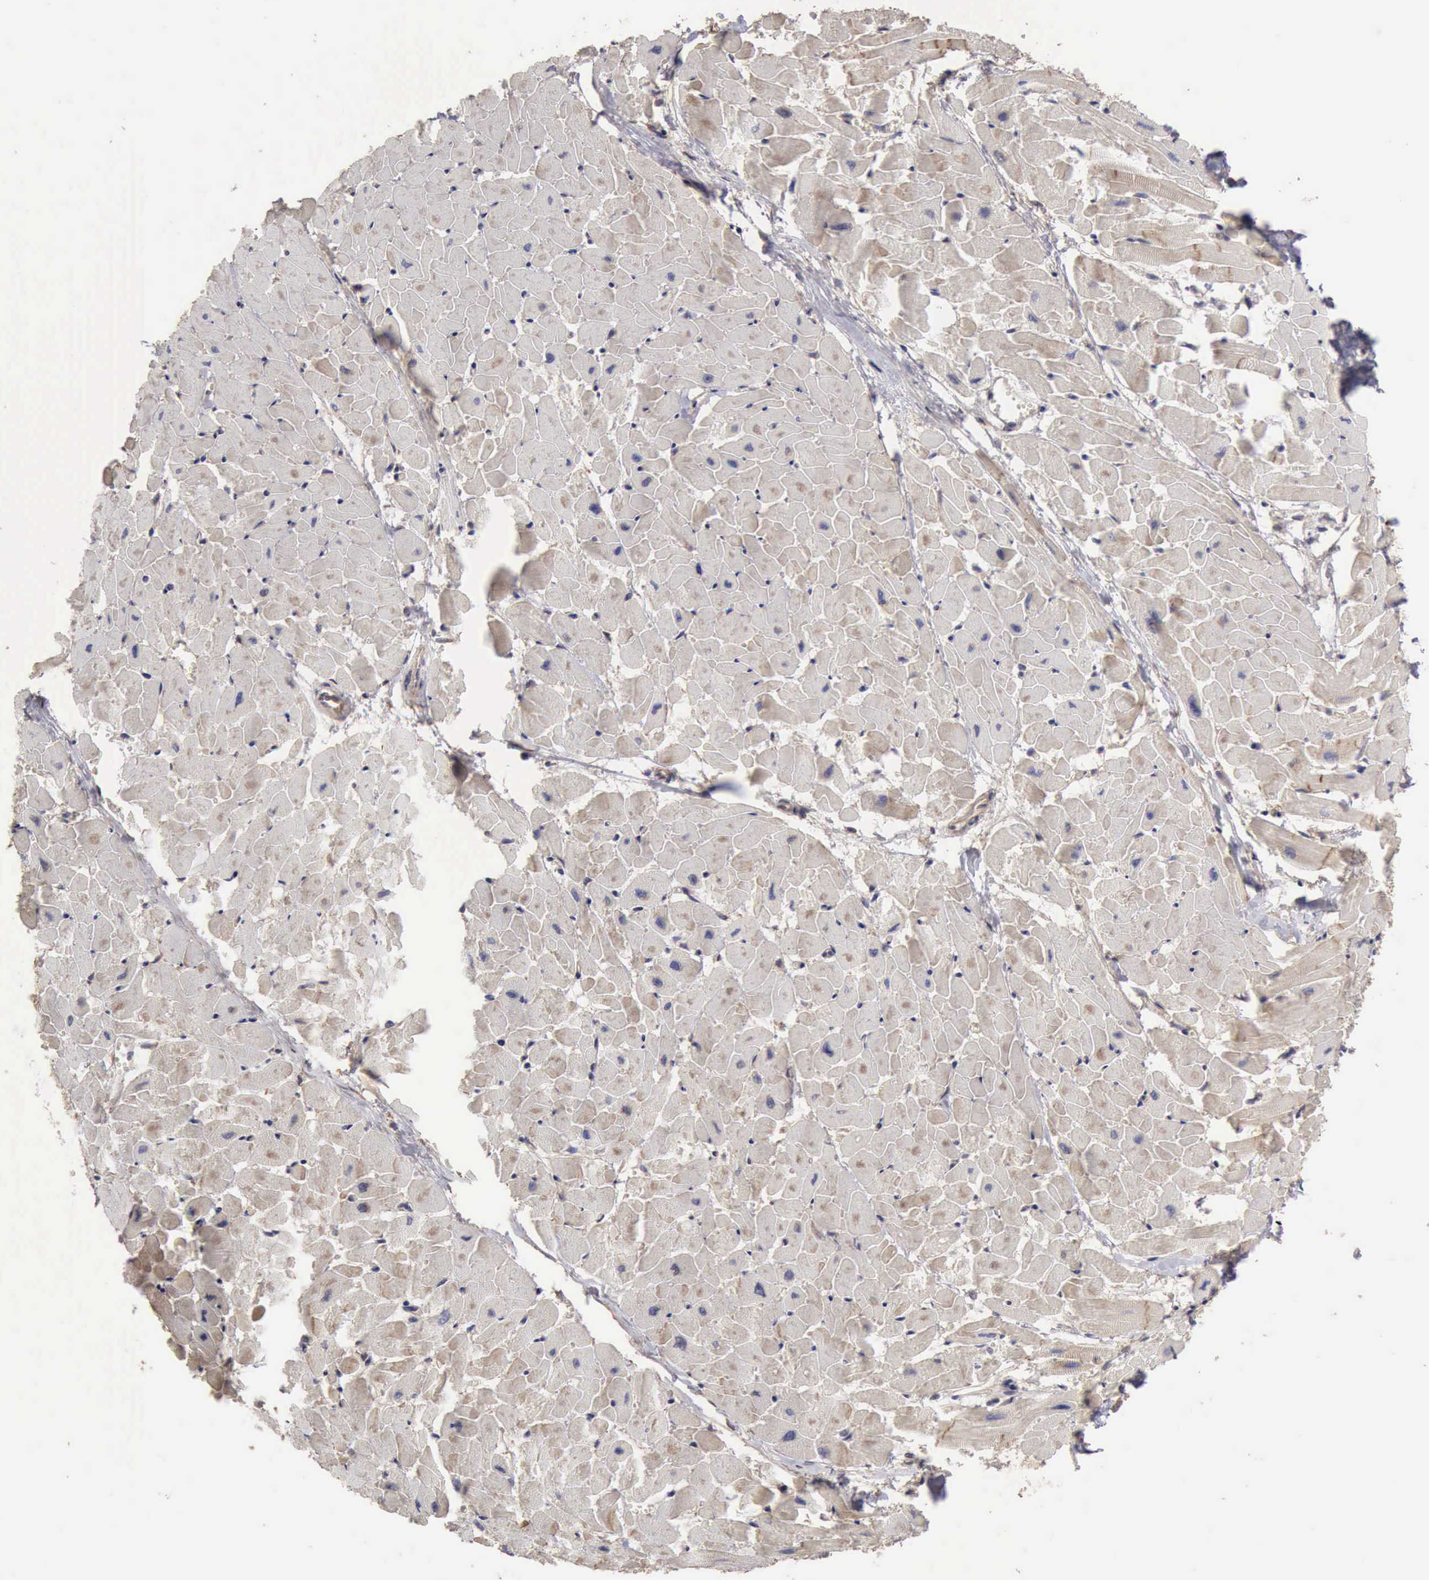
{"staining": {"intensity": "negative", "quantity": "none", "location": "none"}, "tissue": "heart muscle", "cell_type": "Cardiomyocytes", "image_type": "normal", "snomed": [{"axis": "morphology", "description": "Normal tissue, NOS"}, {"axis": "topography", "description": "Heart"}], "caption": "This micrograph is of benign heart muscle stained with immunohistochemistry (IHC) to label a protein in brown with the nuclei are counter-stained blue. There is no positivity in cardiomyocytes.", "gene": "BMX", "patient": {"sex": "female", "age": 19}}